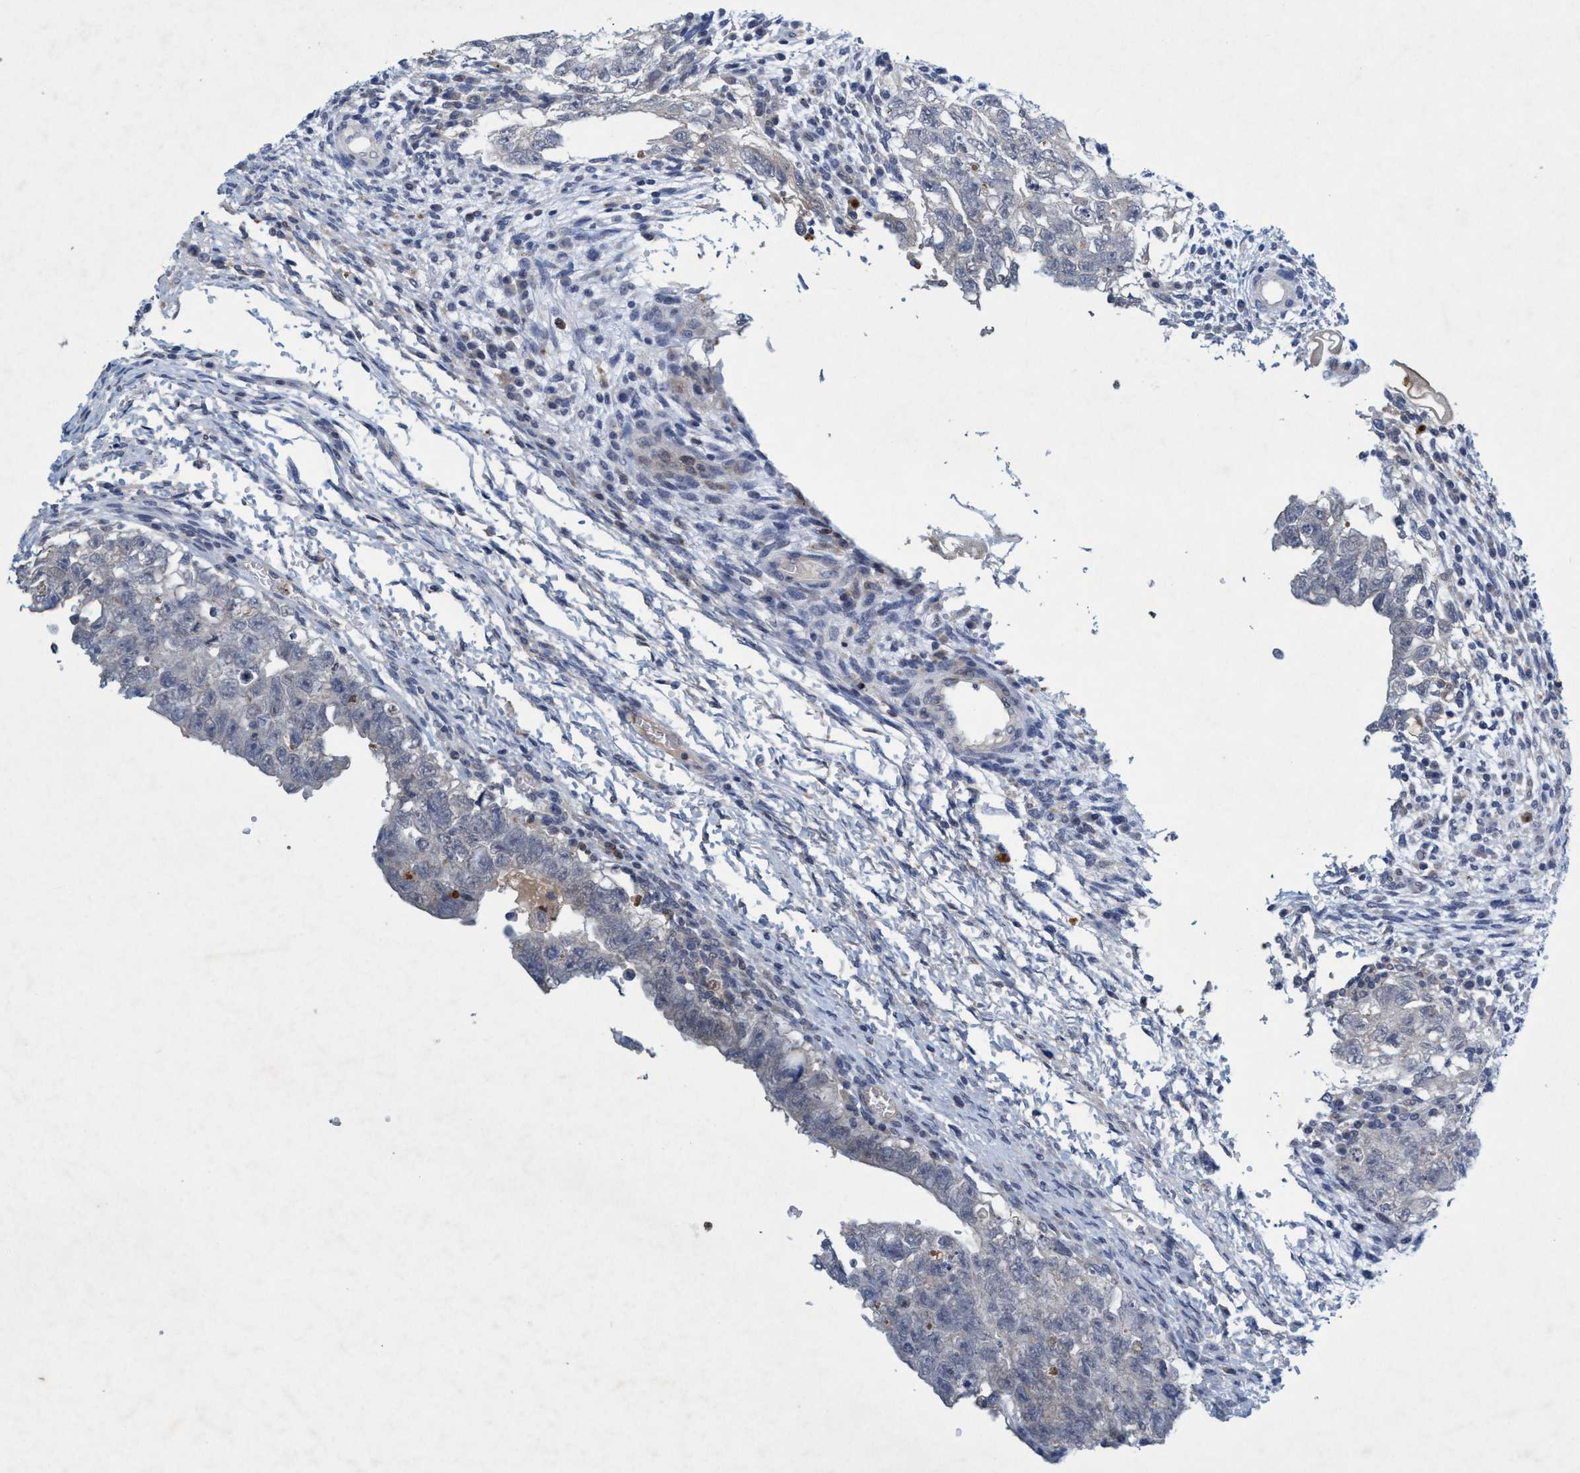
{"staining": {"intensity": "negative", "quantity": "none", "location": "none"}, "tissue": "testis cancer", "cell_type": "Tumor cells", "image_type": "cancer", "snomed": [{"axis": "morphology", "description": "Seminoma, NOS"}, {"axis": "morphology", "description": "Carcinoma, Embryonal, NOS"}, {"axis": "topography", "description": "Testis"}], "caption": "Tumor cells are negative for protein expression in human testis seminoma.", "gene": "RNF208", "patient": {"sex": "male", "age": 38}}